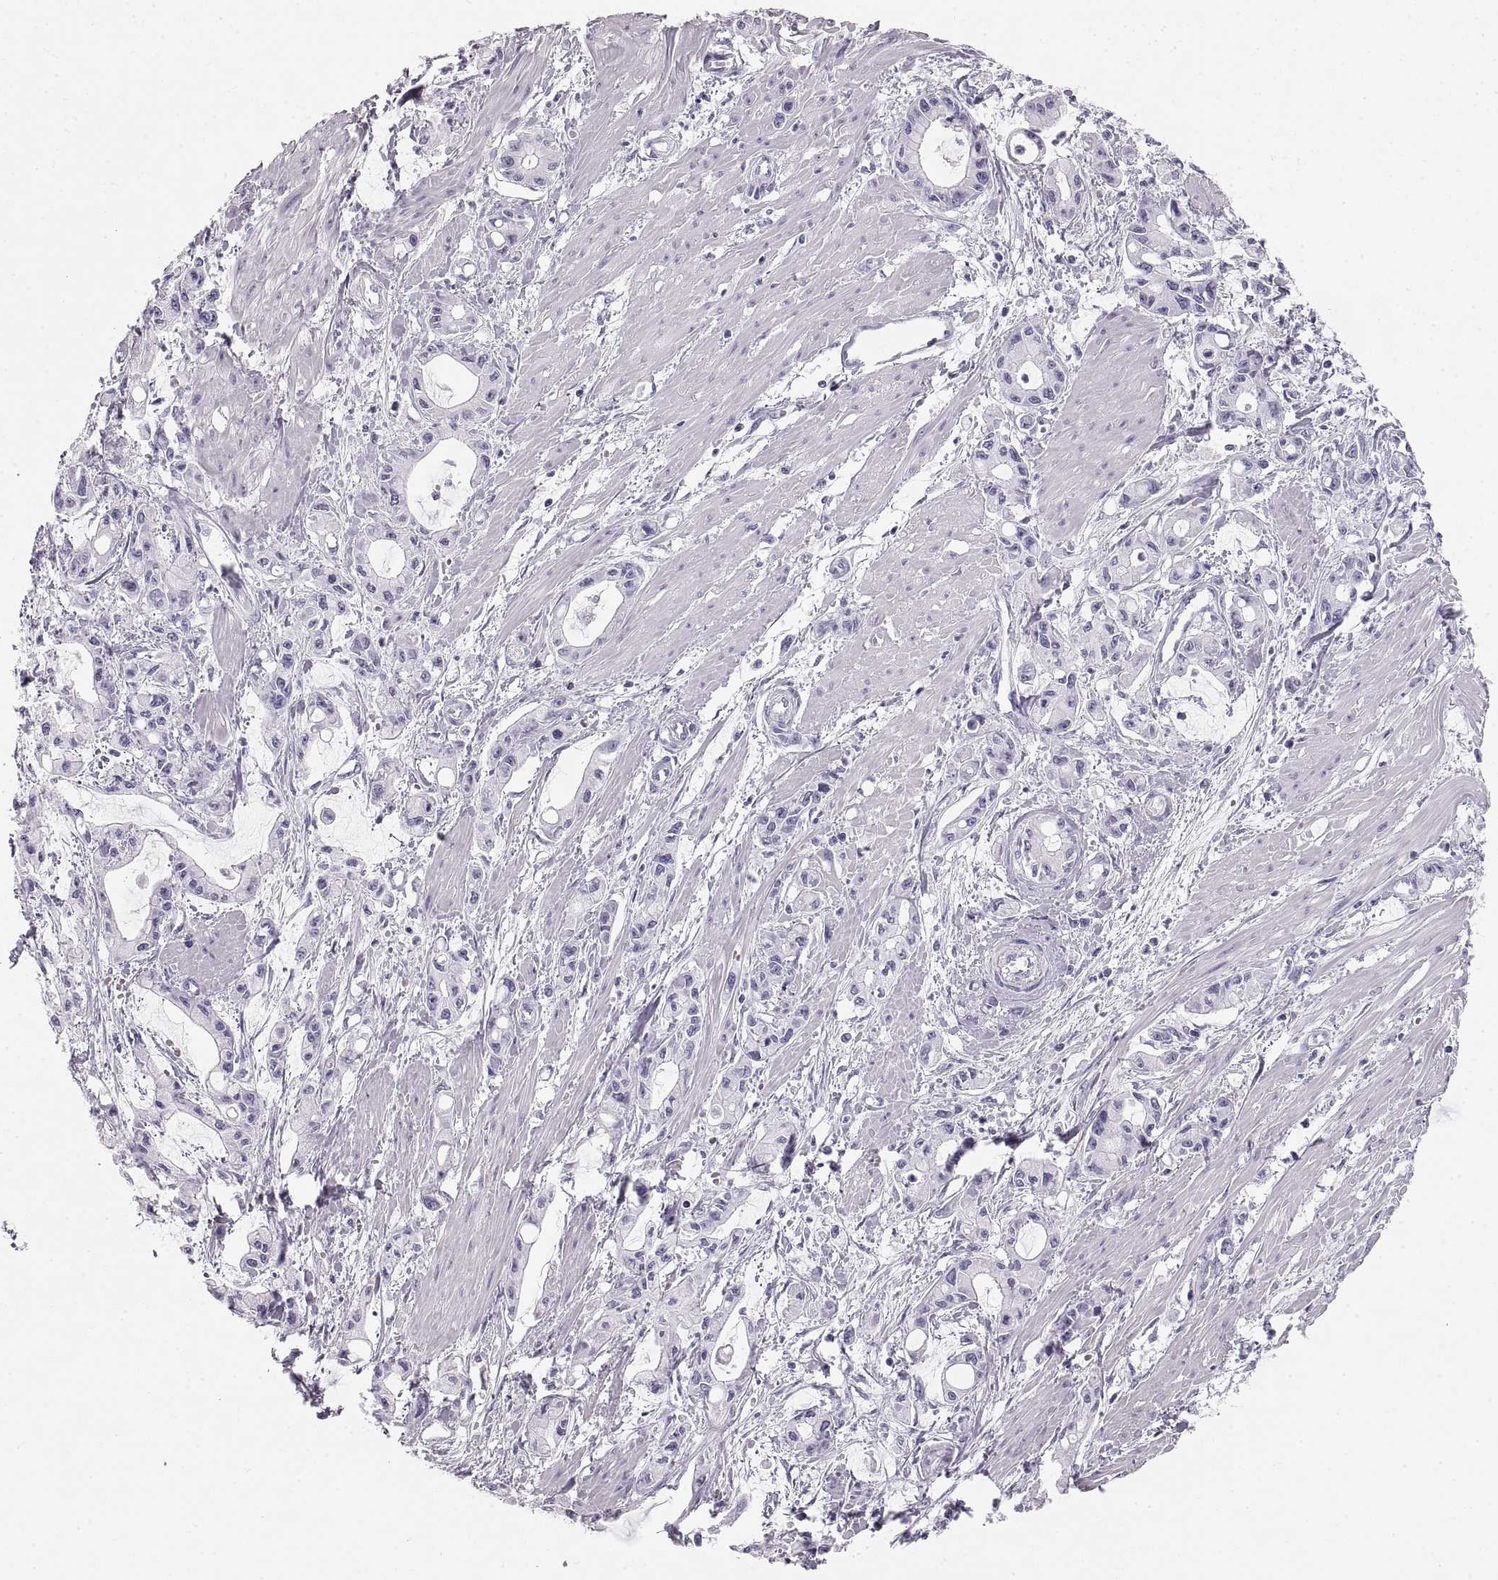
{"staining": {"intensity": "negative", "quantity": "none", "location": "none"}, "tissue": "pancreatic cancer", "cell_type": "Tumor cells", "image_type": "cancer", "snomed": [{"axis": "morphology", "description": "Adenocarcinoma, NOS"}, {"axis": "topography", "description": "Pancreas"}], "caption": "Pancreatic adenocarcinoma stained for a protein using immunohistochemistry displays no expression tumor cells.", "gene": "CRYAA", "patient": {"sex": "male", "age": 48}}